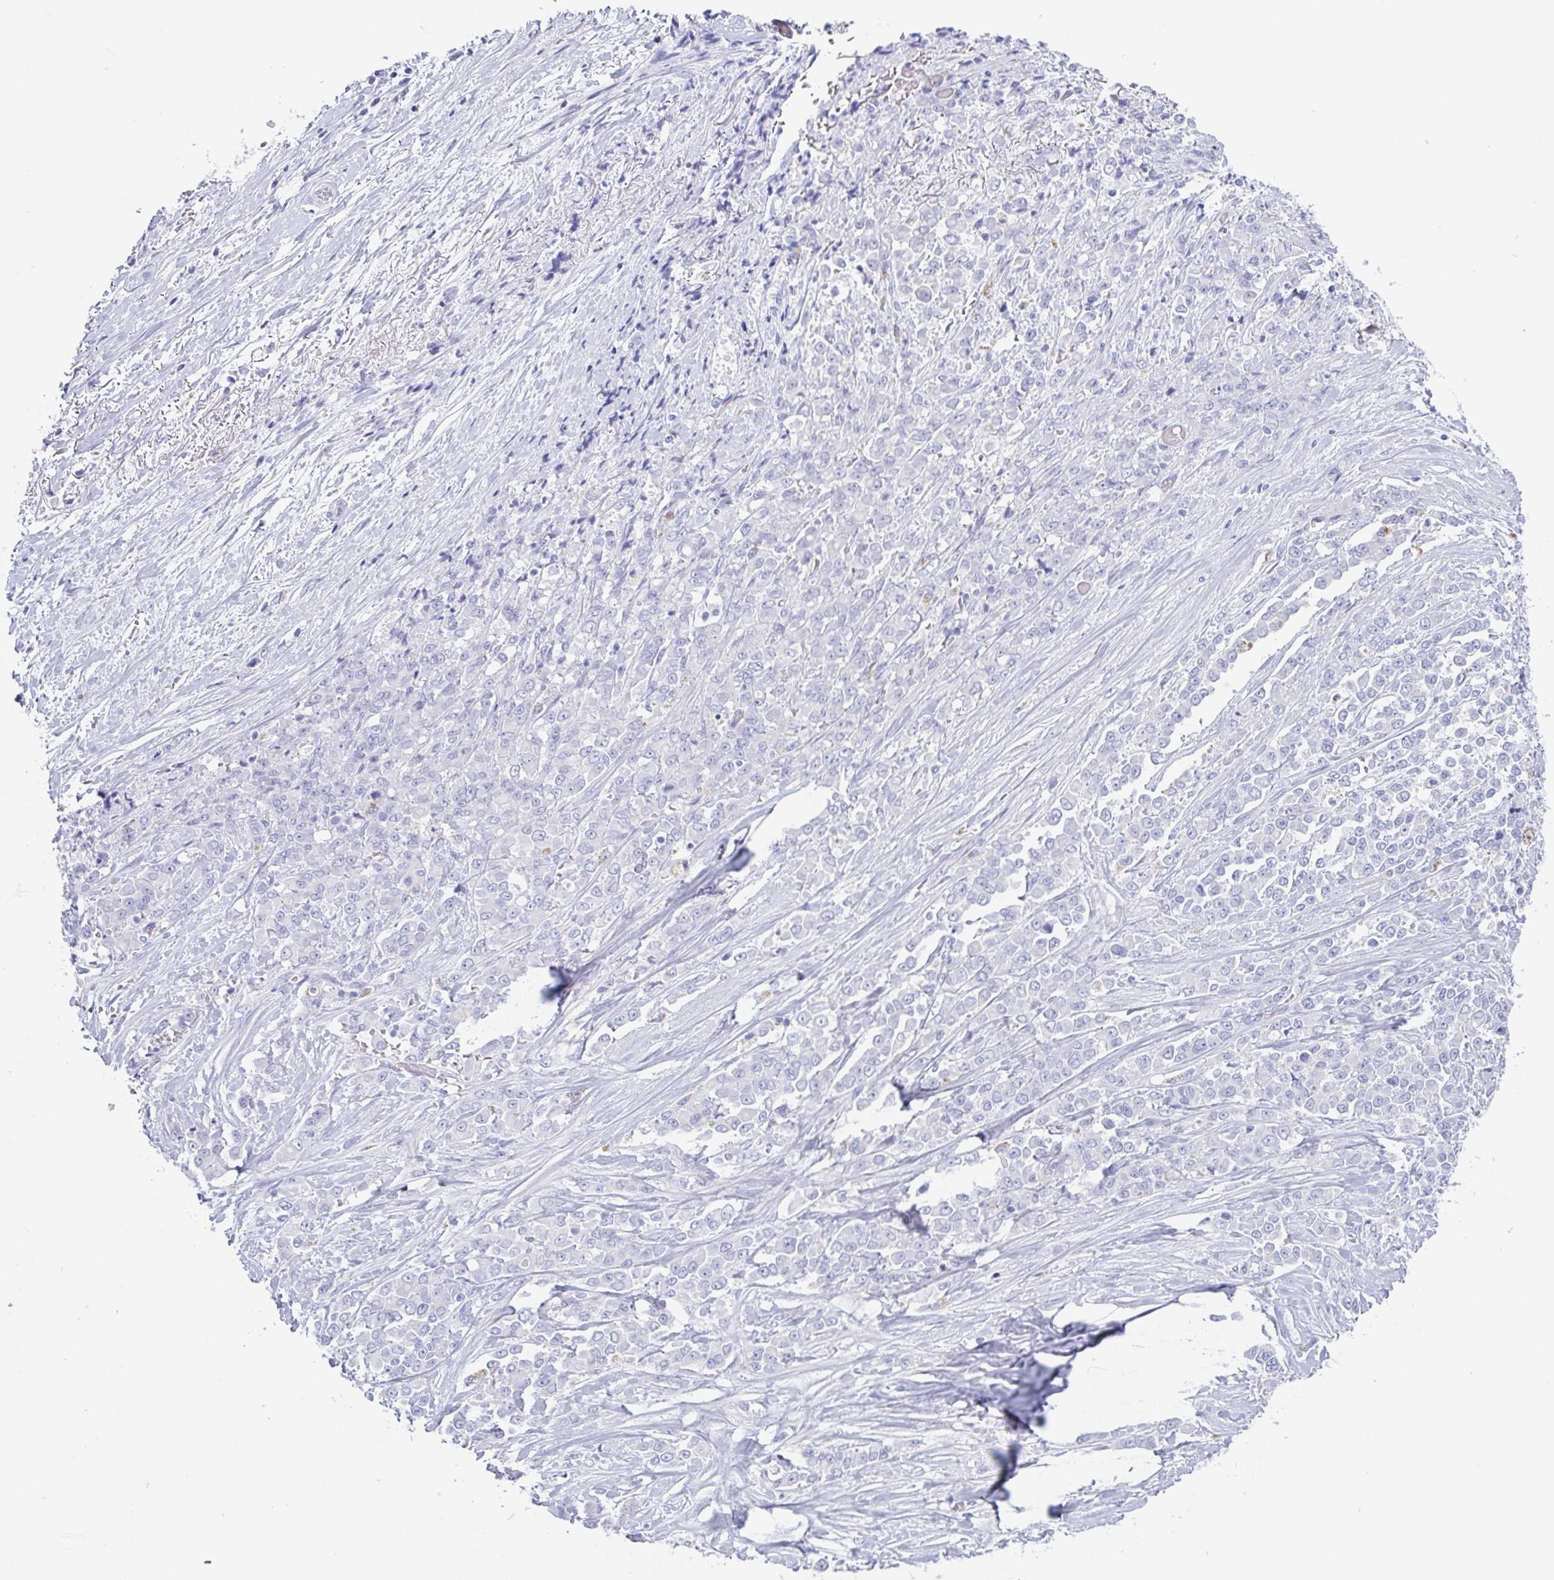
{"staining": {"intensity": "negative", "quantity": "none", "location": "none"}, "tissue": "stomach cancer", "cell_type": "Tumor cells", "image_type": "cancer", "snomed": [{"axis": "morphology", "description": "Adenocarcinoma, NOS"}, {"axis": "topography", "description": "Stomach"}], "caption": "Tumor cells show no significant expression in stomach adenocarcinoma.", "gene": "TAGLN3", "patient": {"sex": "female", "age": 76}}